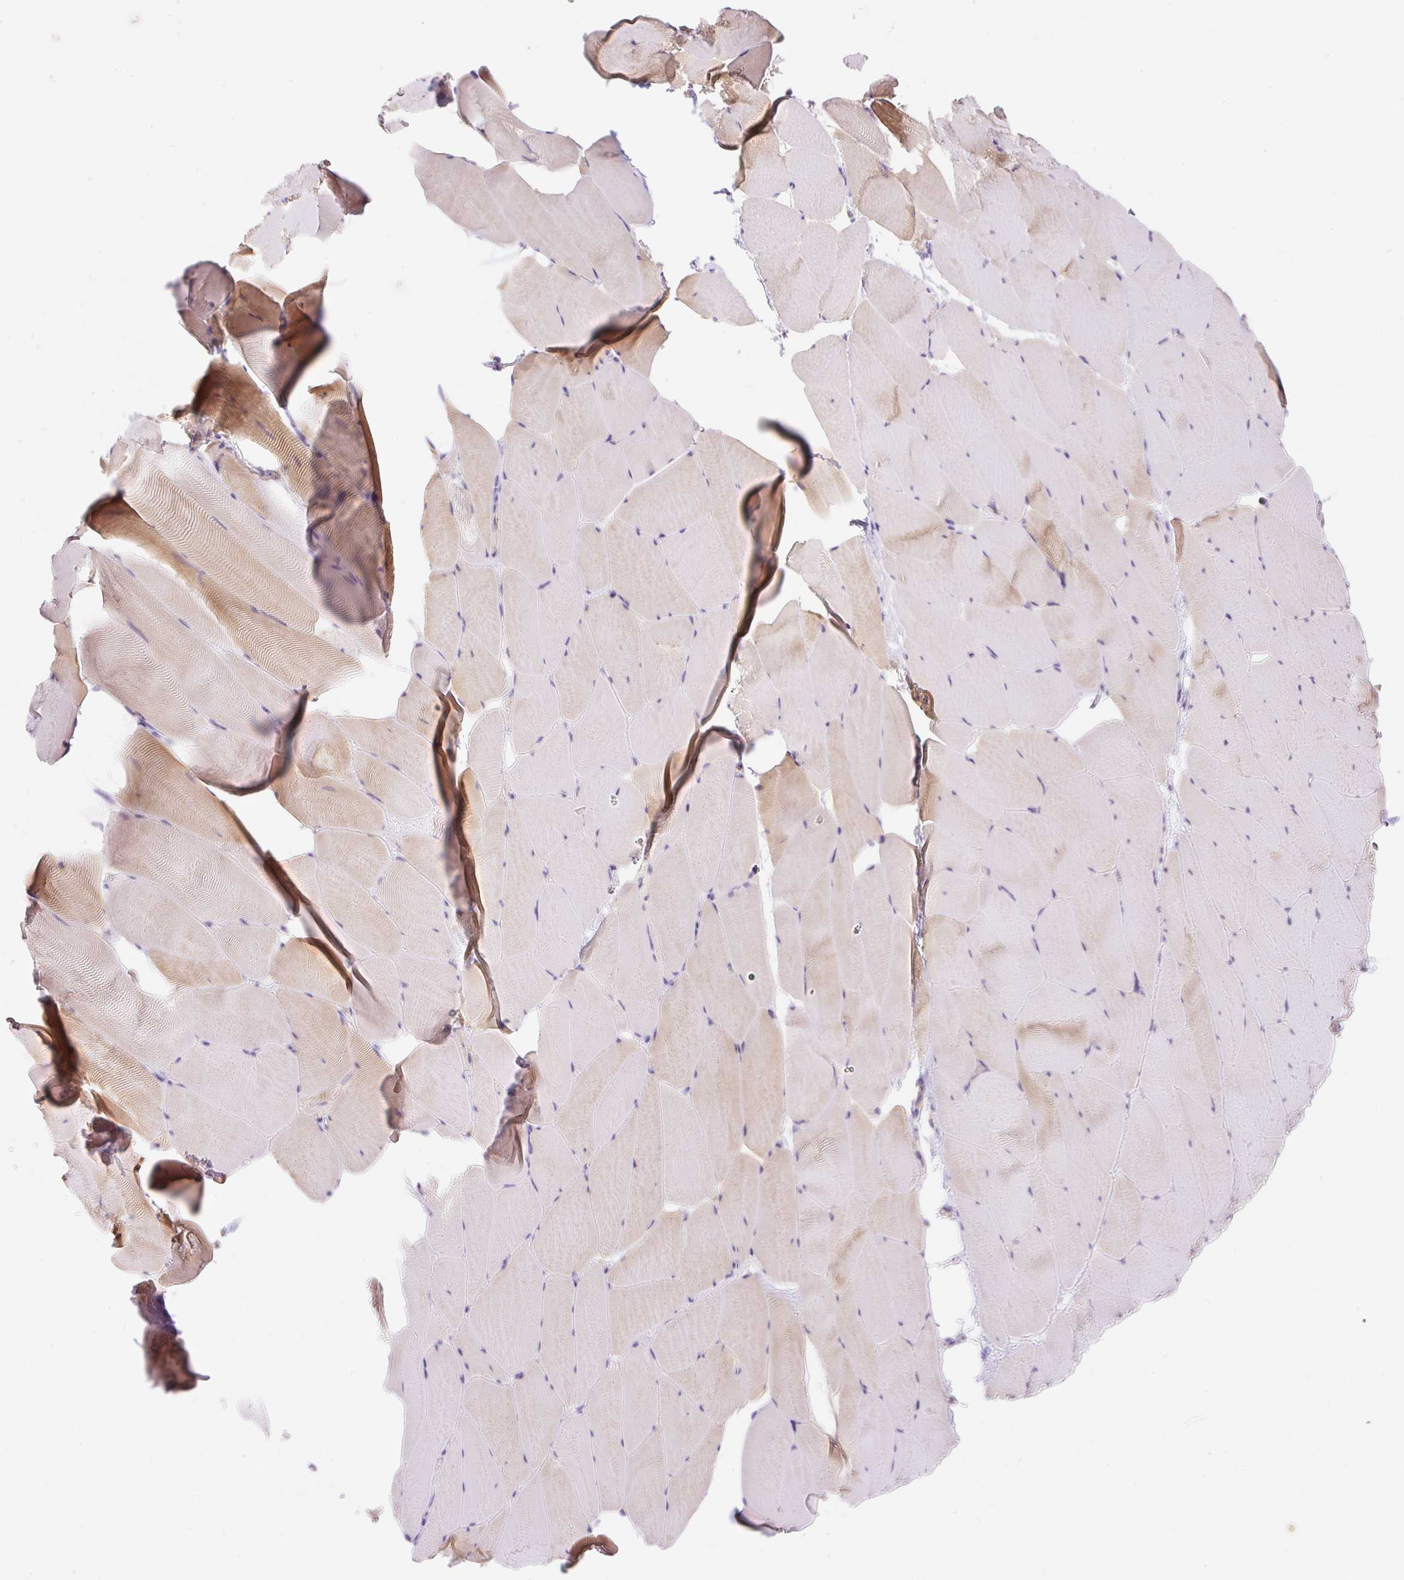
{"staining": {"intensity": "weak", "quantity": "25%-75%", "location": "cytoplasmic/membranous"}, "tissue": "skeletal muscle", "cell_type": "Myocytes", "image_type": "normal", "snomed": [{"axis": "morphology", "description": "Normal tissue, NOS"}, {"axis": "topography", "description": "Skeletal muscle"}], "caption": "This image displays IHC staining of normal skeletal muscle, with low weak cytoplasmic/membranous expression in approximately 25%-75% of myocytes.", "gene": "DENND5A", "patient": {"sex": "female", "age": 64}}